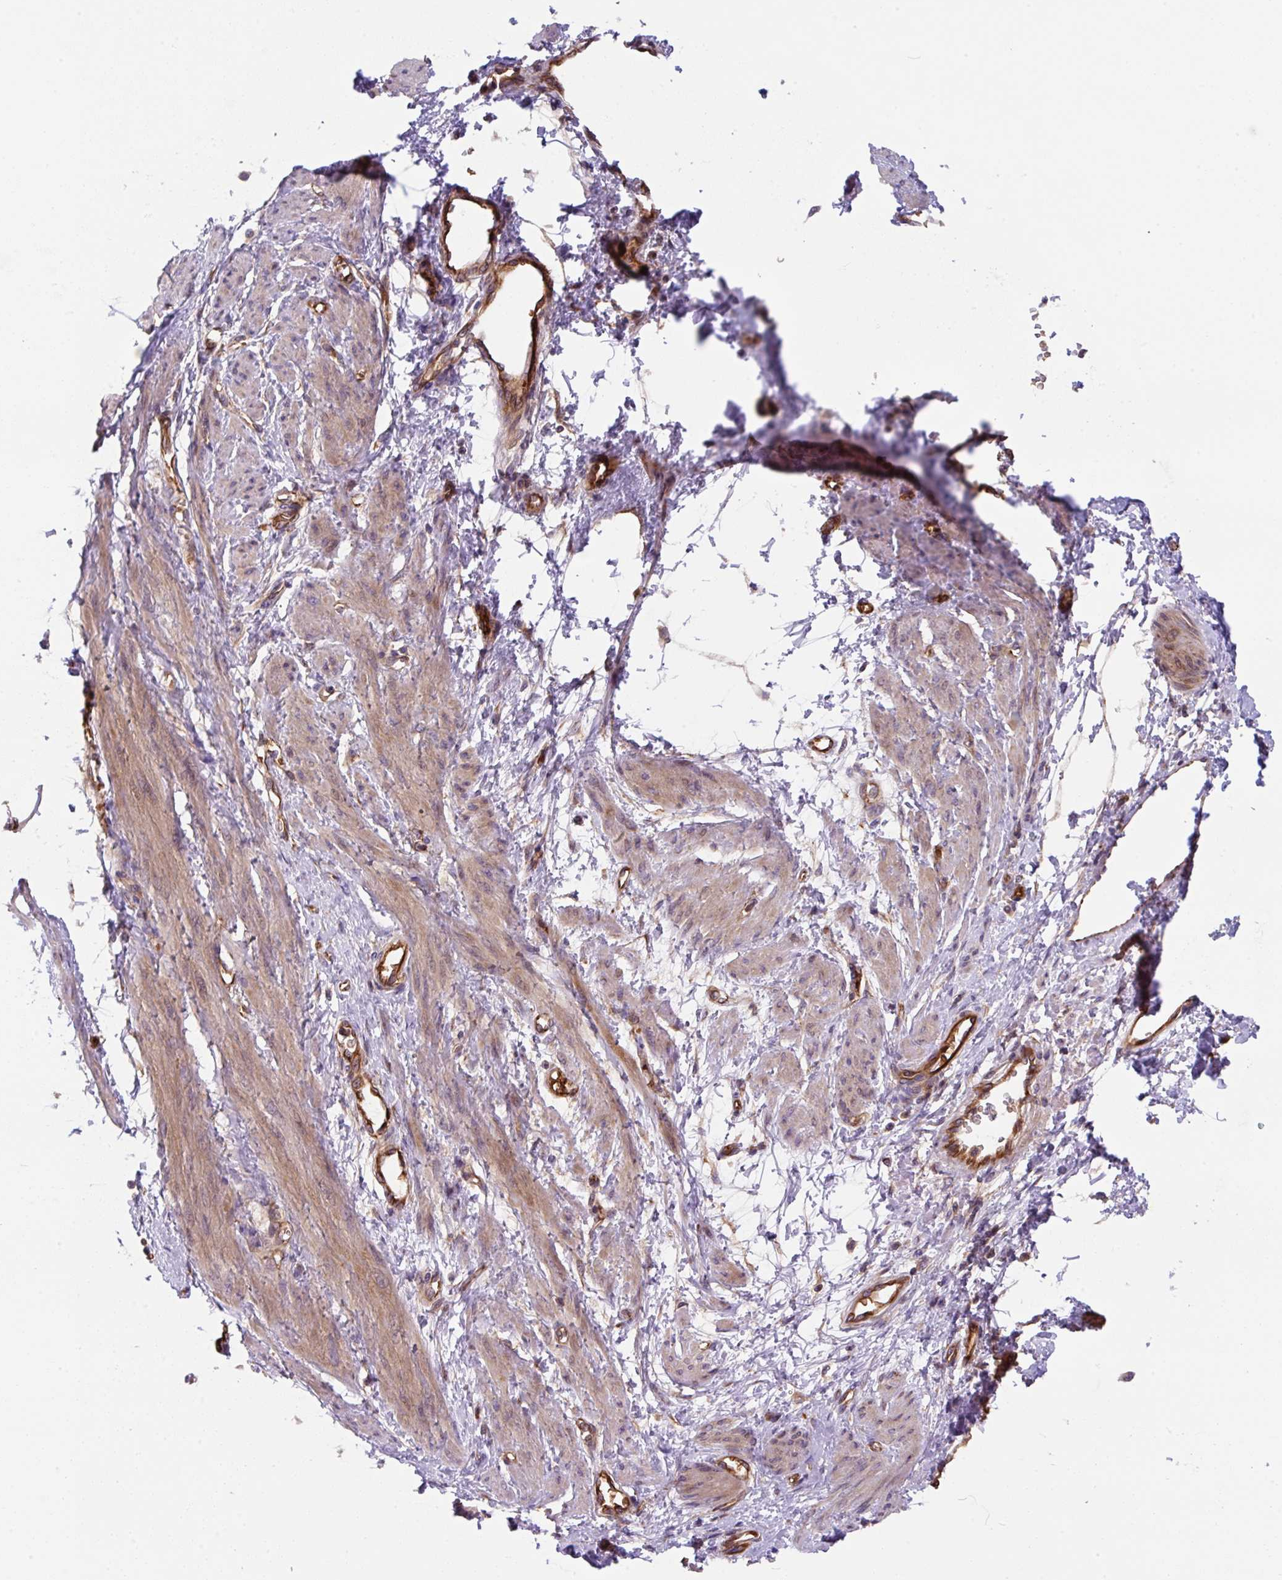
{"staining": {"intensity": "moderate", "quantity": "<25%", "location": "cytoplasmic/membranous"}, "tissue": "smooth muscle", "cell_type": "Smooth muscle cells", "image_type": "normal", "snomed": [{"axis": "morphology", "description": "Normal tissue, NOS"}, {"axis": "topography", "description": "Smooth muscle"}, {"axis": "topography", "description": "Uterus"}], "caption": "This is an image of IHC staining of normal smooth muscle, which shows moderate staining in the cytoplasmic/membranous of smooth muscle cells.", "gene": "APOBEC3D", "patient": {"sex": "female", "age": 39}}